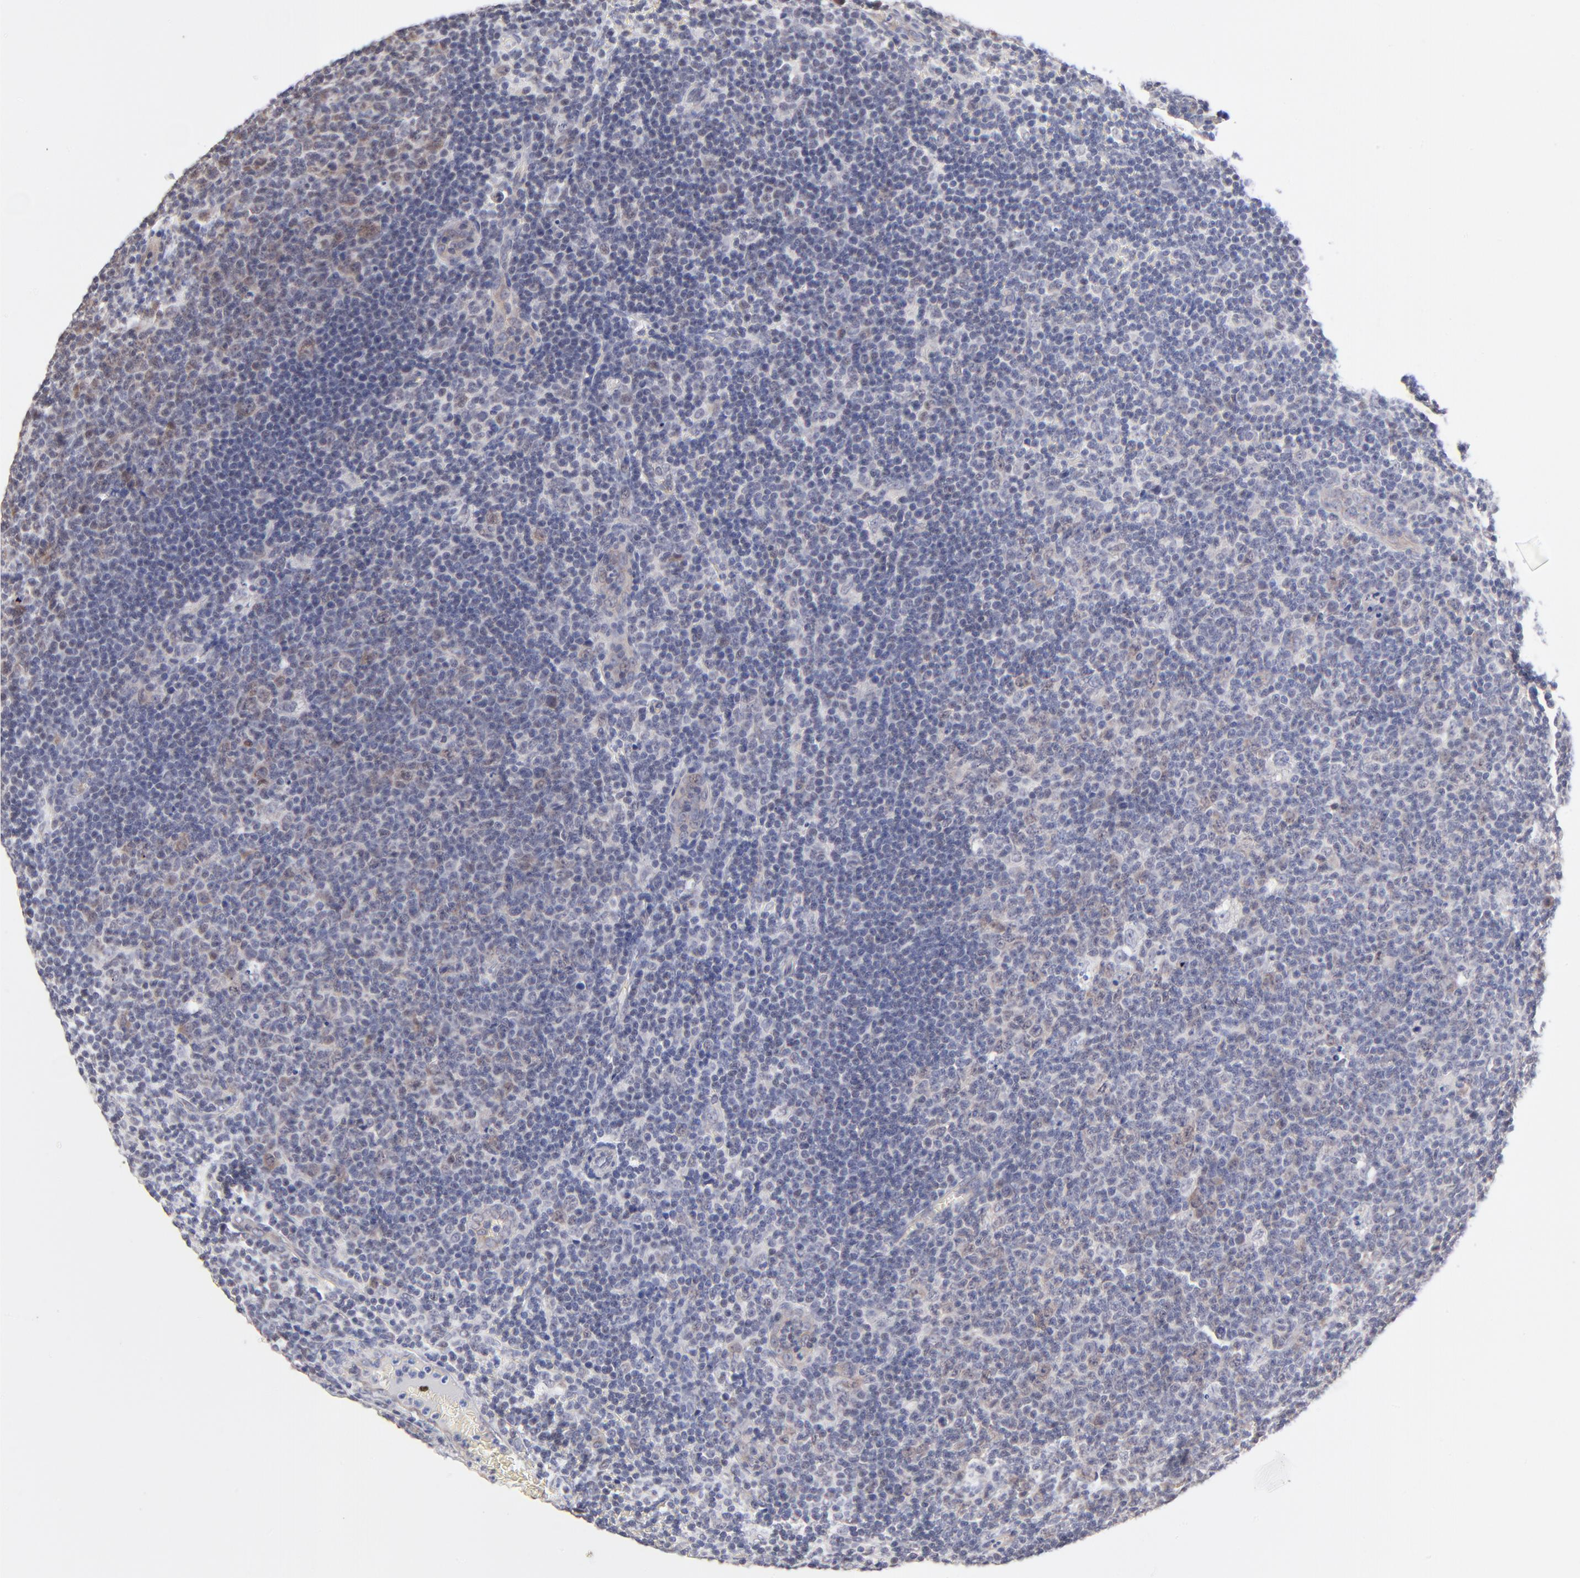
{"staining": {"intensity": "negative", "quantity": "none", "location": "none"}, "tissue": "lymphoma", "cell_type": "Tumor cells", "image_type": "cancer", "snomed": [{"axis": "morphology", "description": "Malignant lymphoma, non-Hodgkin's type, Low grade"}, {"axis": "topography", "description": "Lymph node"}], "caption": "There is no significant expression in tumor cells of lymphoma. The staining was performed using DAB (3,3'-diaminobenzidine) to visualize the protein expression in brown, while the nuclei were stained in blue with hematoxylin (Magnification: 20x).", "gene": "FBXO8", "patient": {"sex": "male", "age": 74}}